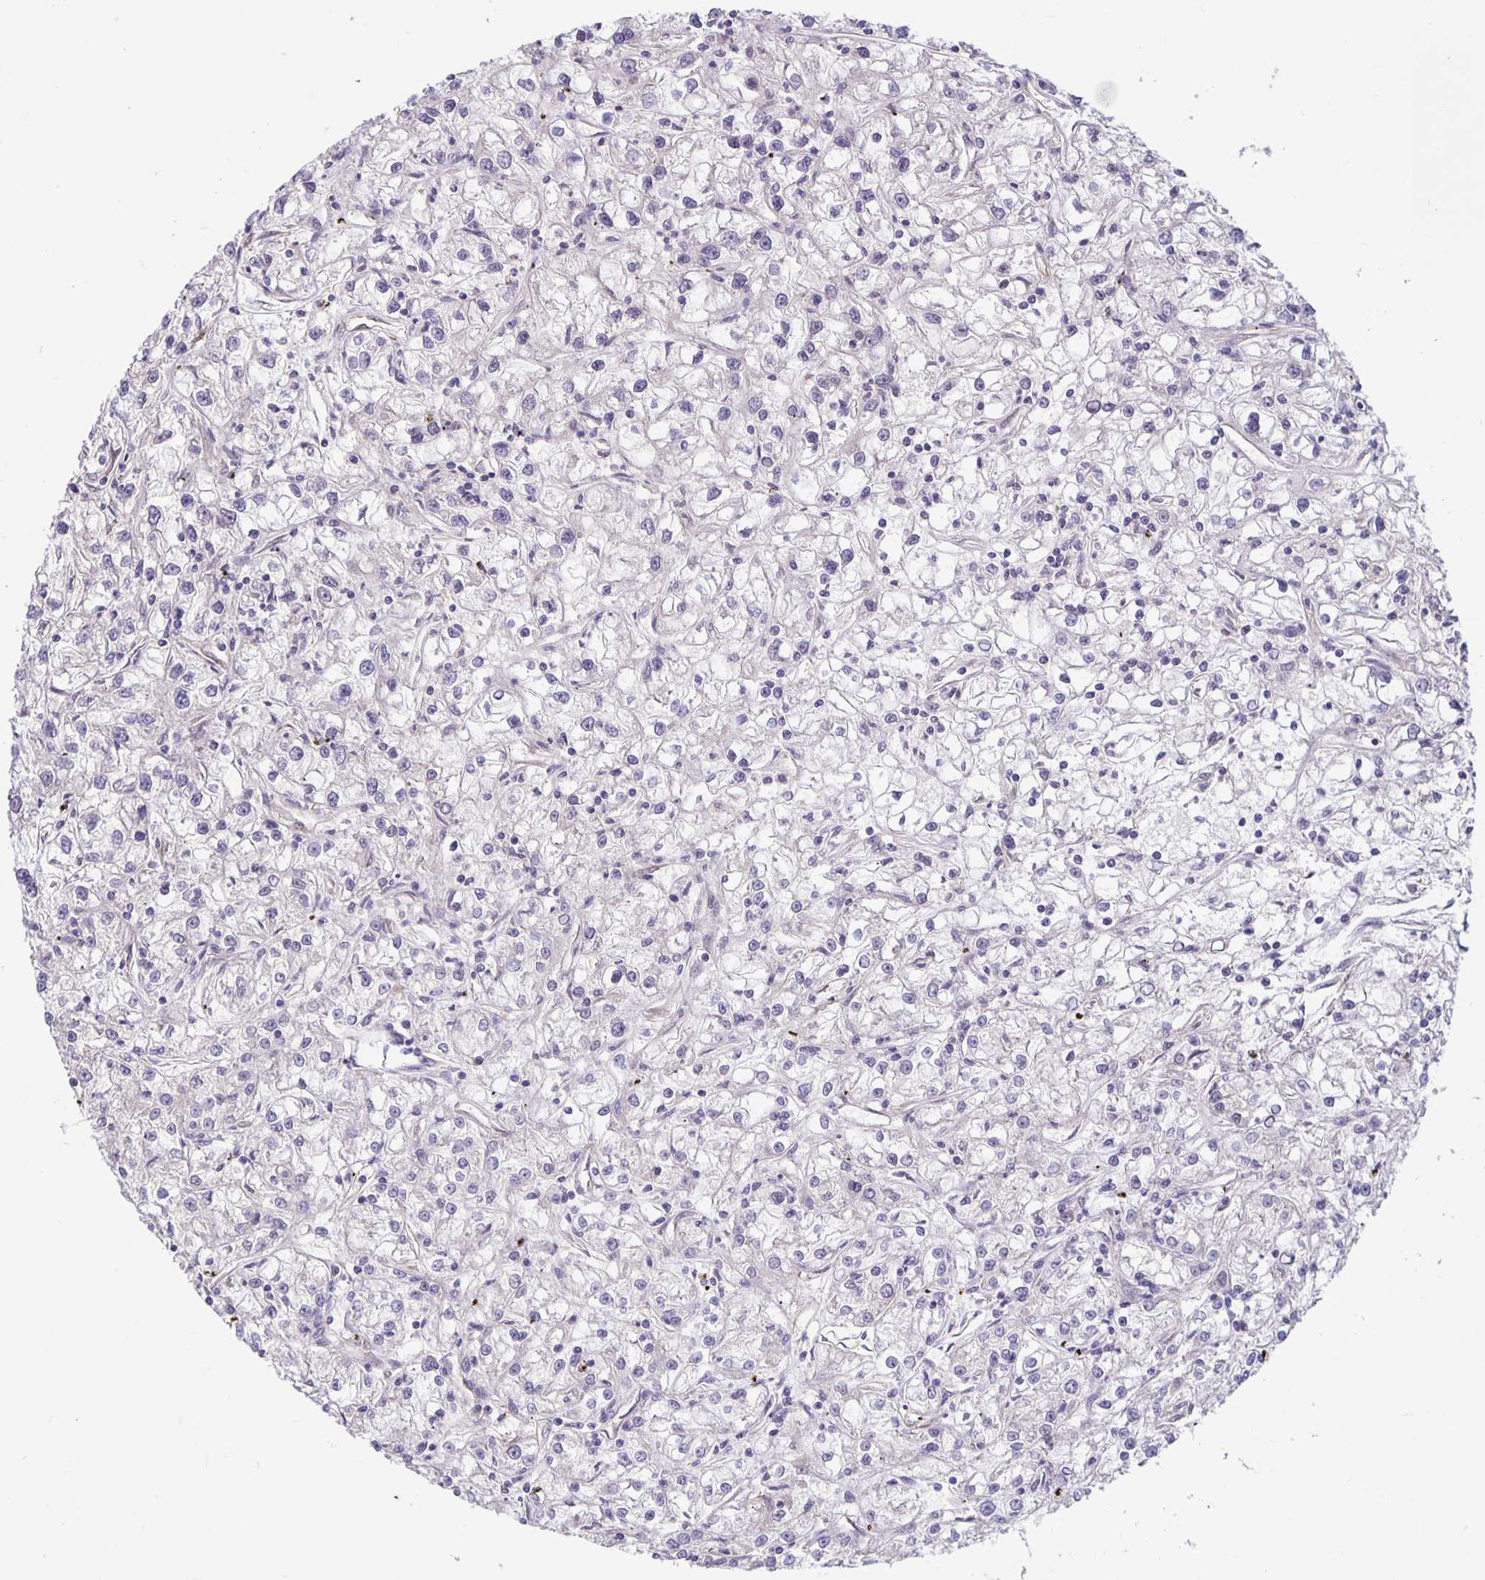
{"staining": {"intensity": "negative", "quantity": "none", "location": "none"}, "tissue": "renal cancer", "cell_type": "Tumor cells", "image_type": "cancer", "snomed": [{"axis": "morphology", "description": "Adenocarcinoma, NOS"}, {"axis": "topography", "description": "Kidney"}], "caption": "This is an immunohistochemistry micrograph of renal adenocarcinoma. There is no positivity in tumor cells.", "gene": "TAX1BP3", "patient": {"sex": "female", "age": 59}}